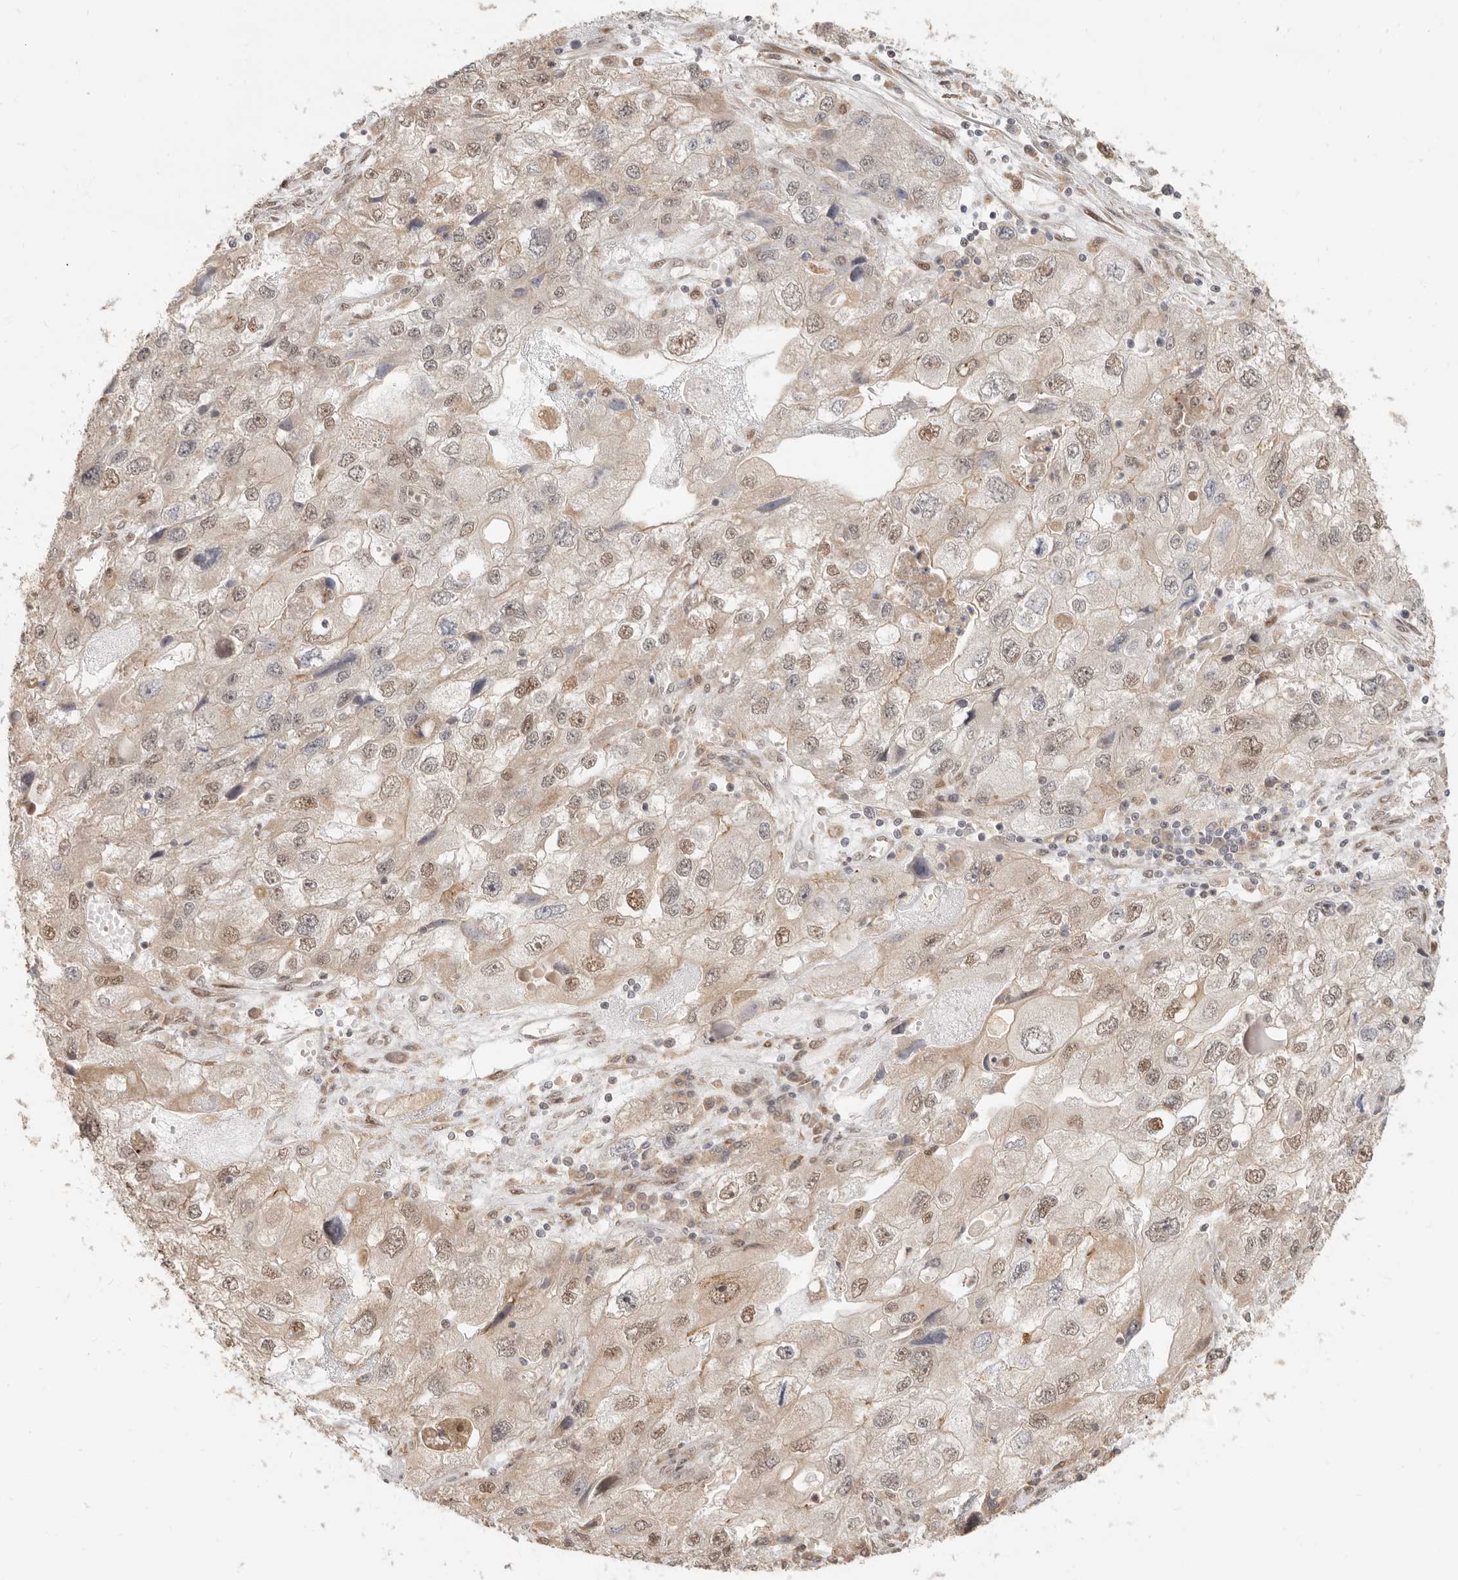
{"staining": {"intensity": "weak", "quantity": "25%-75%", "location": "nuclear"}, "tissue": "endometrial cancer", "cell_type": "Tumor cells", "image_type": "cancer", "snomed": [{"axis": "morphology", "description": "Adenocarcinoma, NOS"}, {"axis": "topography", "description": "Endometrium"}], "caption": "Protein expression analysis of human adenocarcinoma (endometrial) reveals weak nuclear expression in approximately 25%-75% of tumor cells. (Stains: DAB in brown, nuclei in blue, Microscopy: brightfield microscopy at high magnification).", "gene": "TUFT1", "patient": {"sex": "female", "age": 49}}